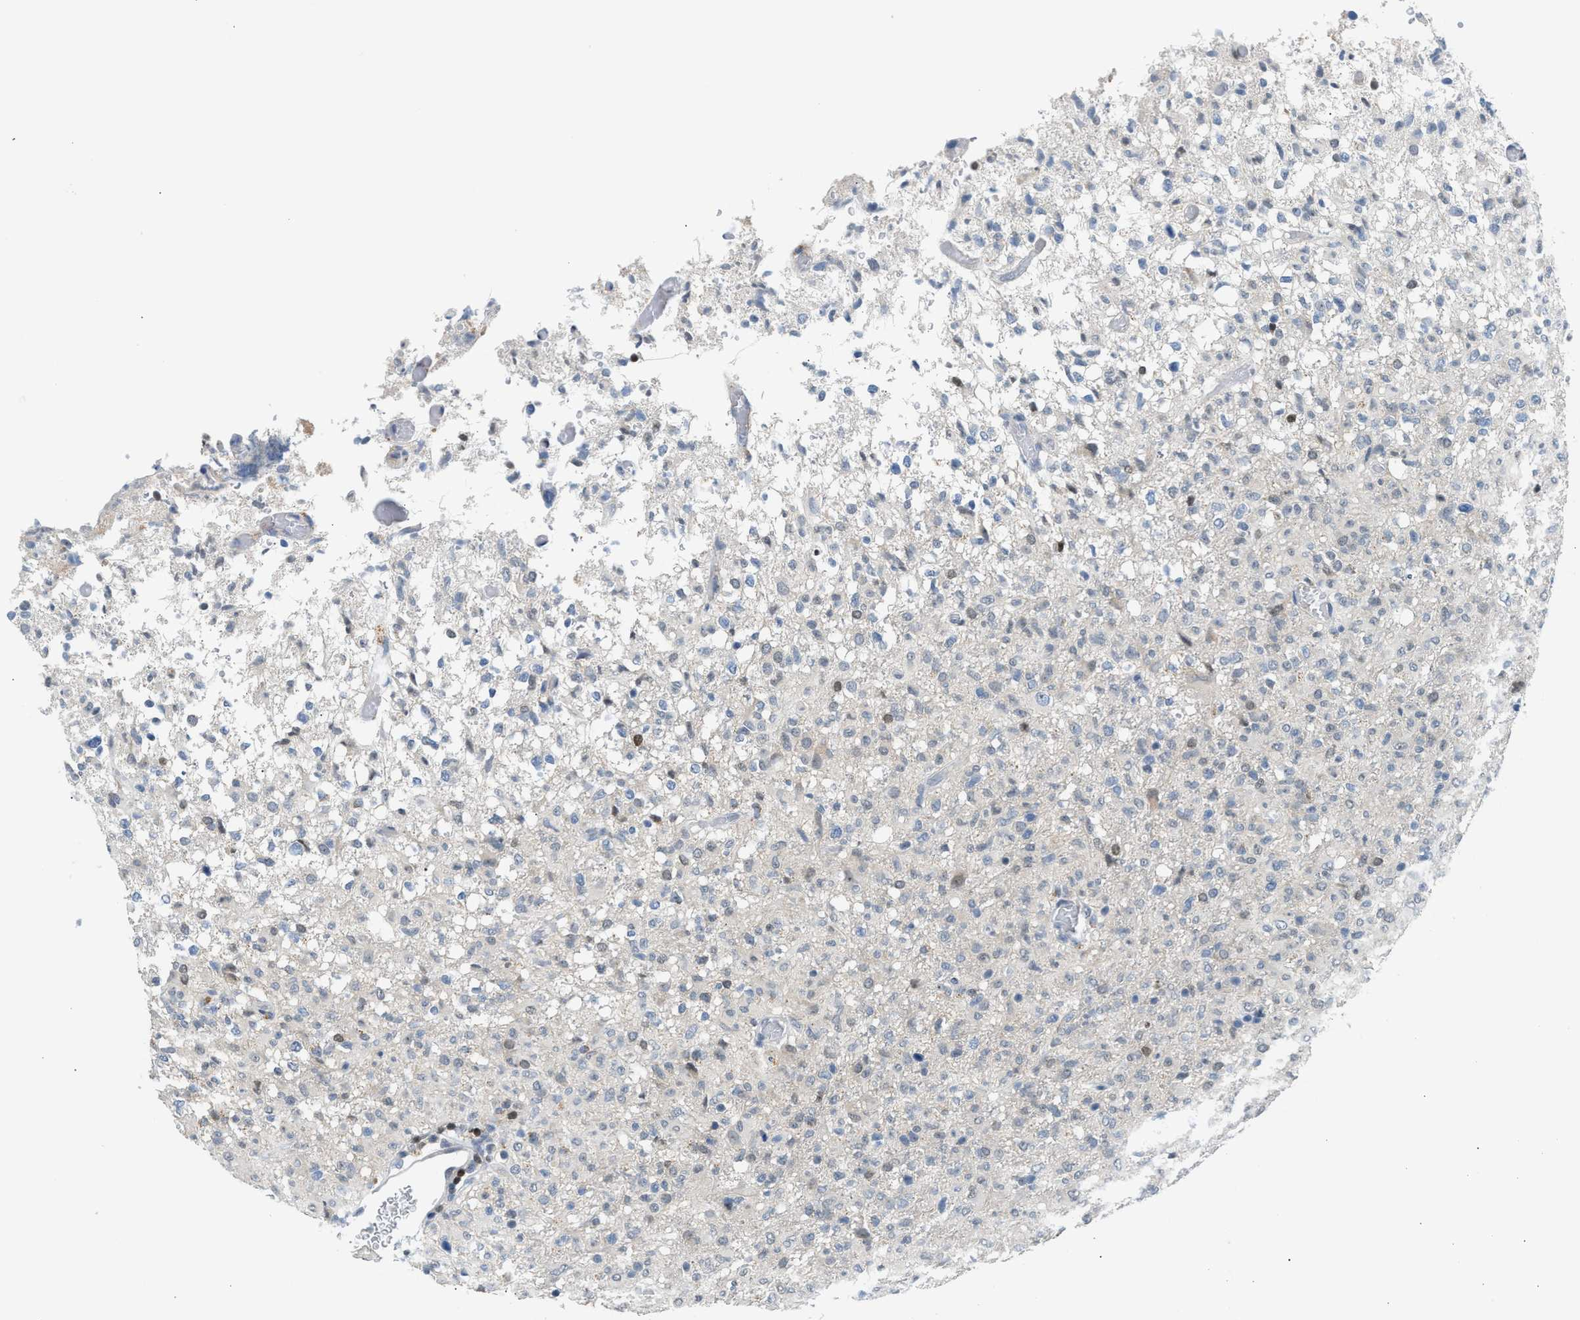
{"staining": {"intensity": "negative", "quantity": "none", "location": "none"}, "tissue": "glioma", "cell_type": "Tumor cells", "image_type": "cancer", "snomed": [{"axis": "morphology", "description": "Glioma, malignant, High grade"}, {"axis": "topography", "description": "Brain"}], "caption": "Immunohistochemistry micrograph of glioma stained for a protein (brown), which shows no staining in tumor cells.", "gene": "NPS", "patient": {"sex": "female", "age": 57}}